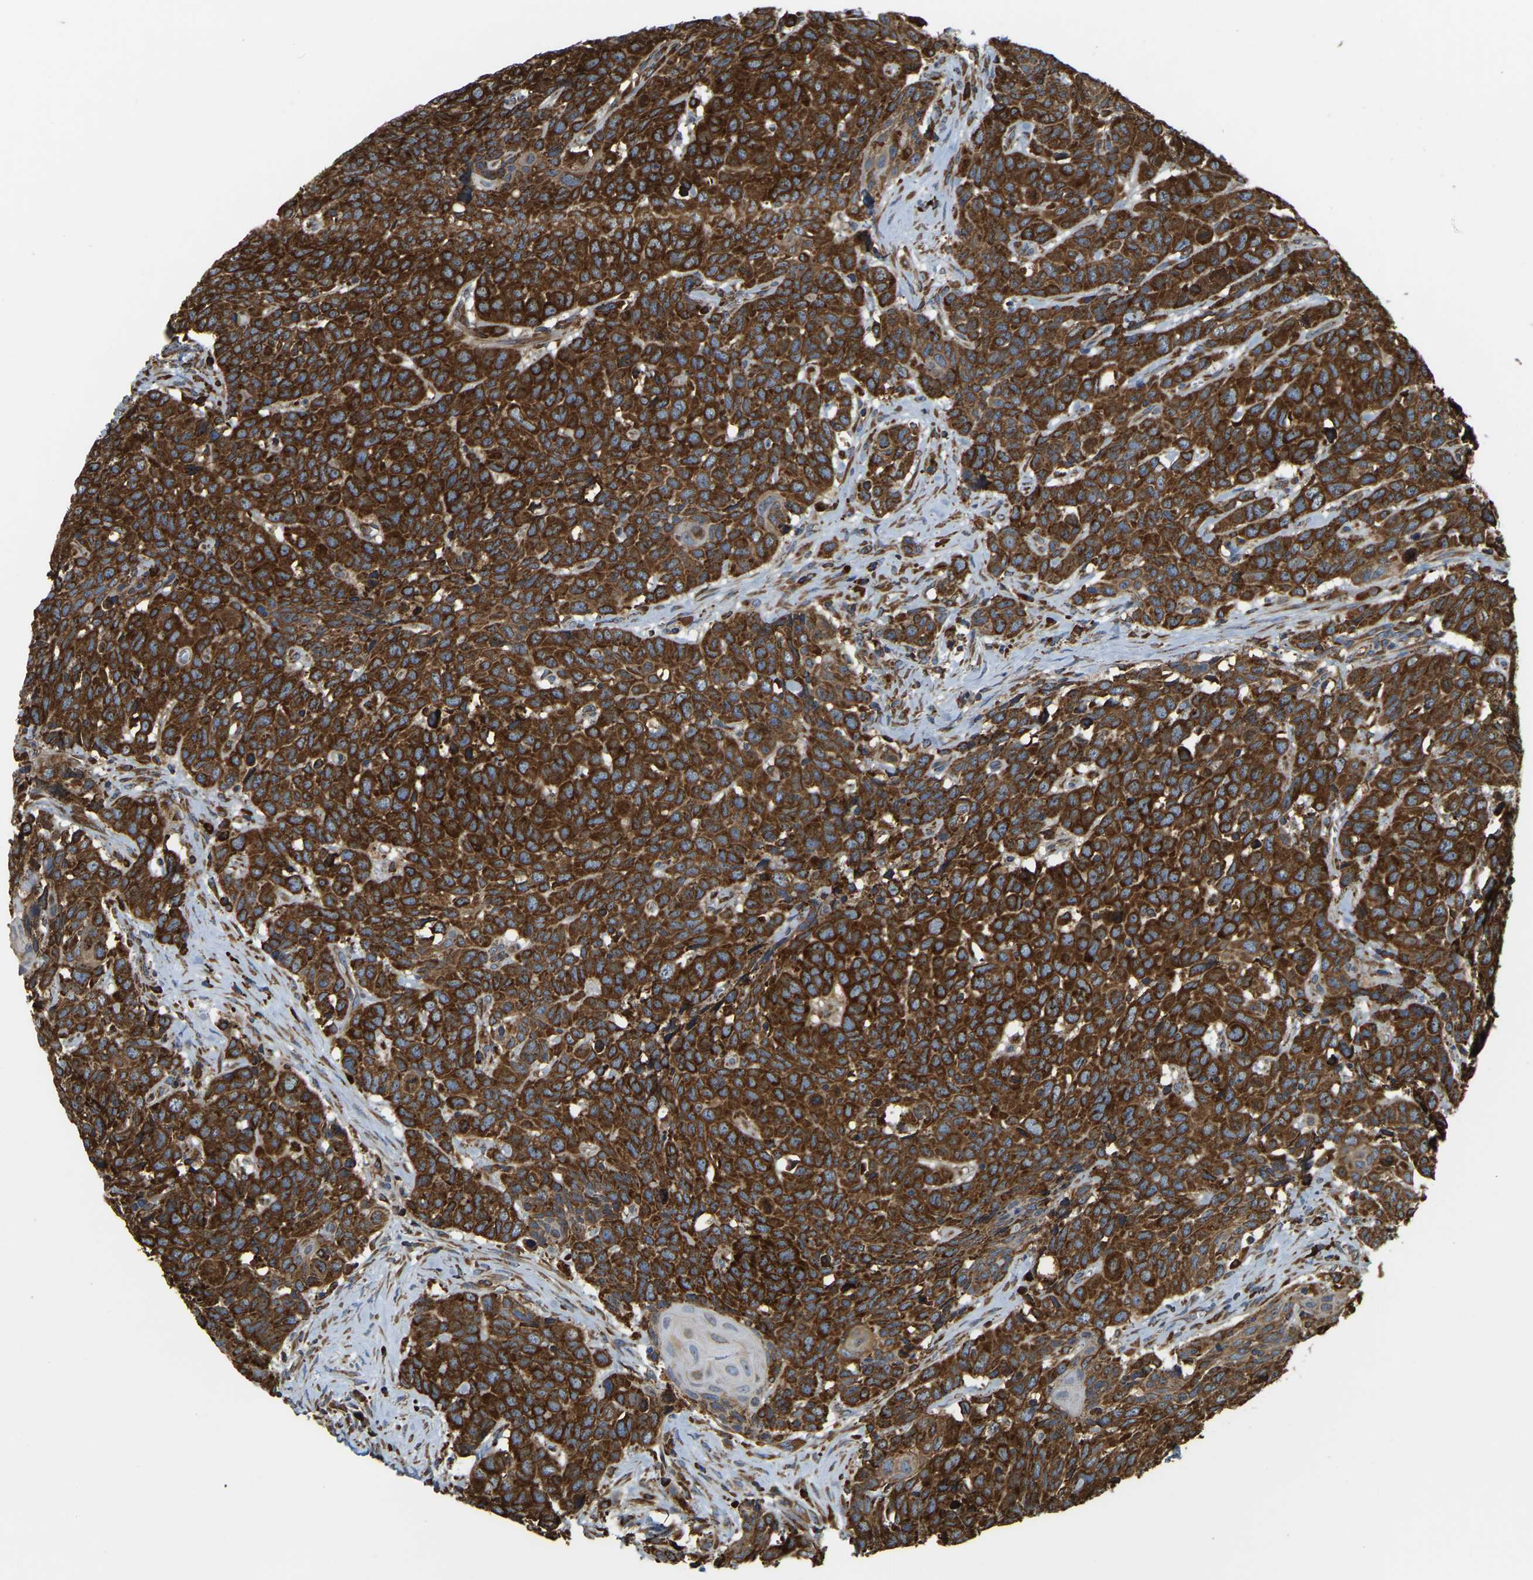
{"staining": {"intensity": "strong", "quantity": ">75%", "location": "cytoplasmic/membranous"}, "tissue": "head and neck cancer", "cell_type": "Tumor cells", "image_type": "cancer", "snomed": [{"axis": "morphology", "description": "Squamous cell carcinoma, NOS"}, {"axis": "topography", "description": "Head-Neck"}], "caption": "An image showing strong cytoplasmic/membranous expression in about >75% of tumor cells in head and neck cancer, as visualized by brown immunohistochemical staining.", "gene": "RNF115", "patient": {"sex": "male", "age": 66}}